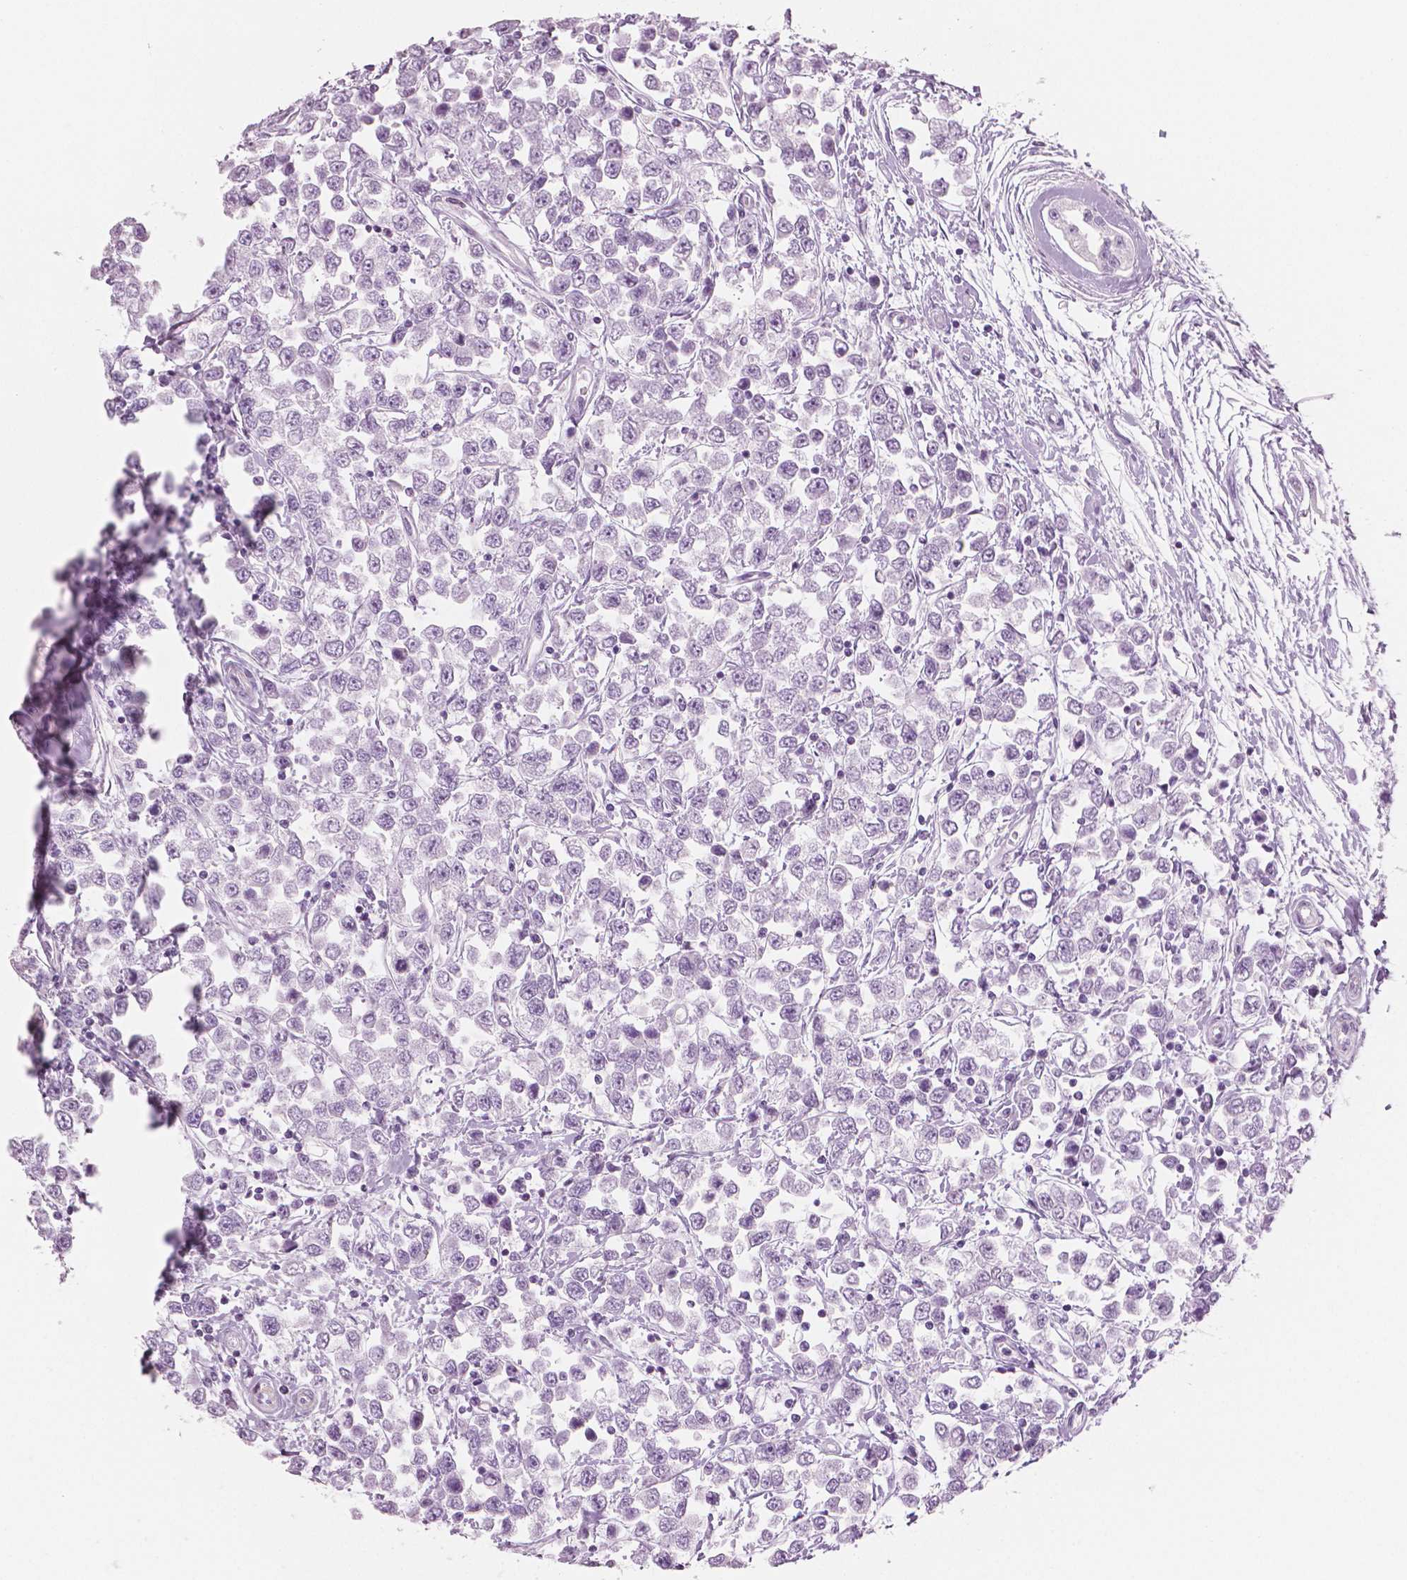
{"staining": {"intensity": "negative", "quantity": "none", "location": "none"}, "tissue": "testis cancer", "cell_type": "Tumor cells", "image_type": "cancer", "snomed": [{"axis": "morphology", "description": "Seminoma, NOS"}, {"axis": "topography", "description": "Testis"}], "caption": "Micrograph shows no protein expression in tumor cells of testis seminoma tissue.", "gene": "PLIN4", "patient": {"sex": "male", "age": 34}}